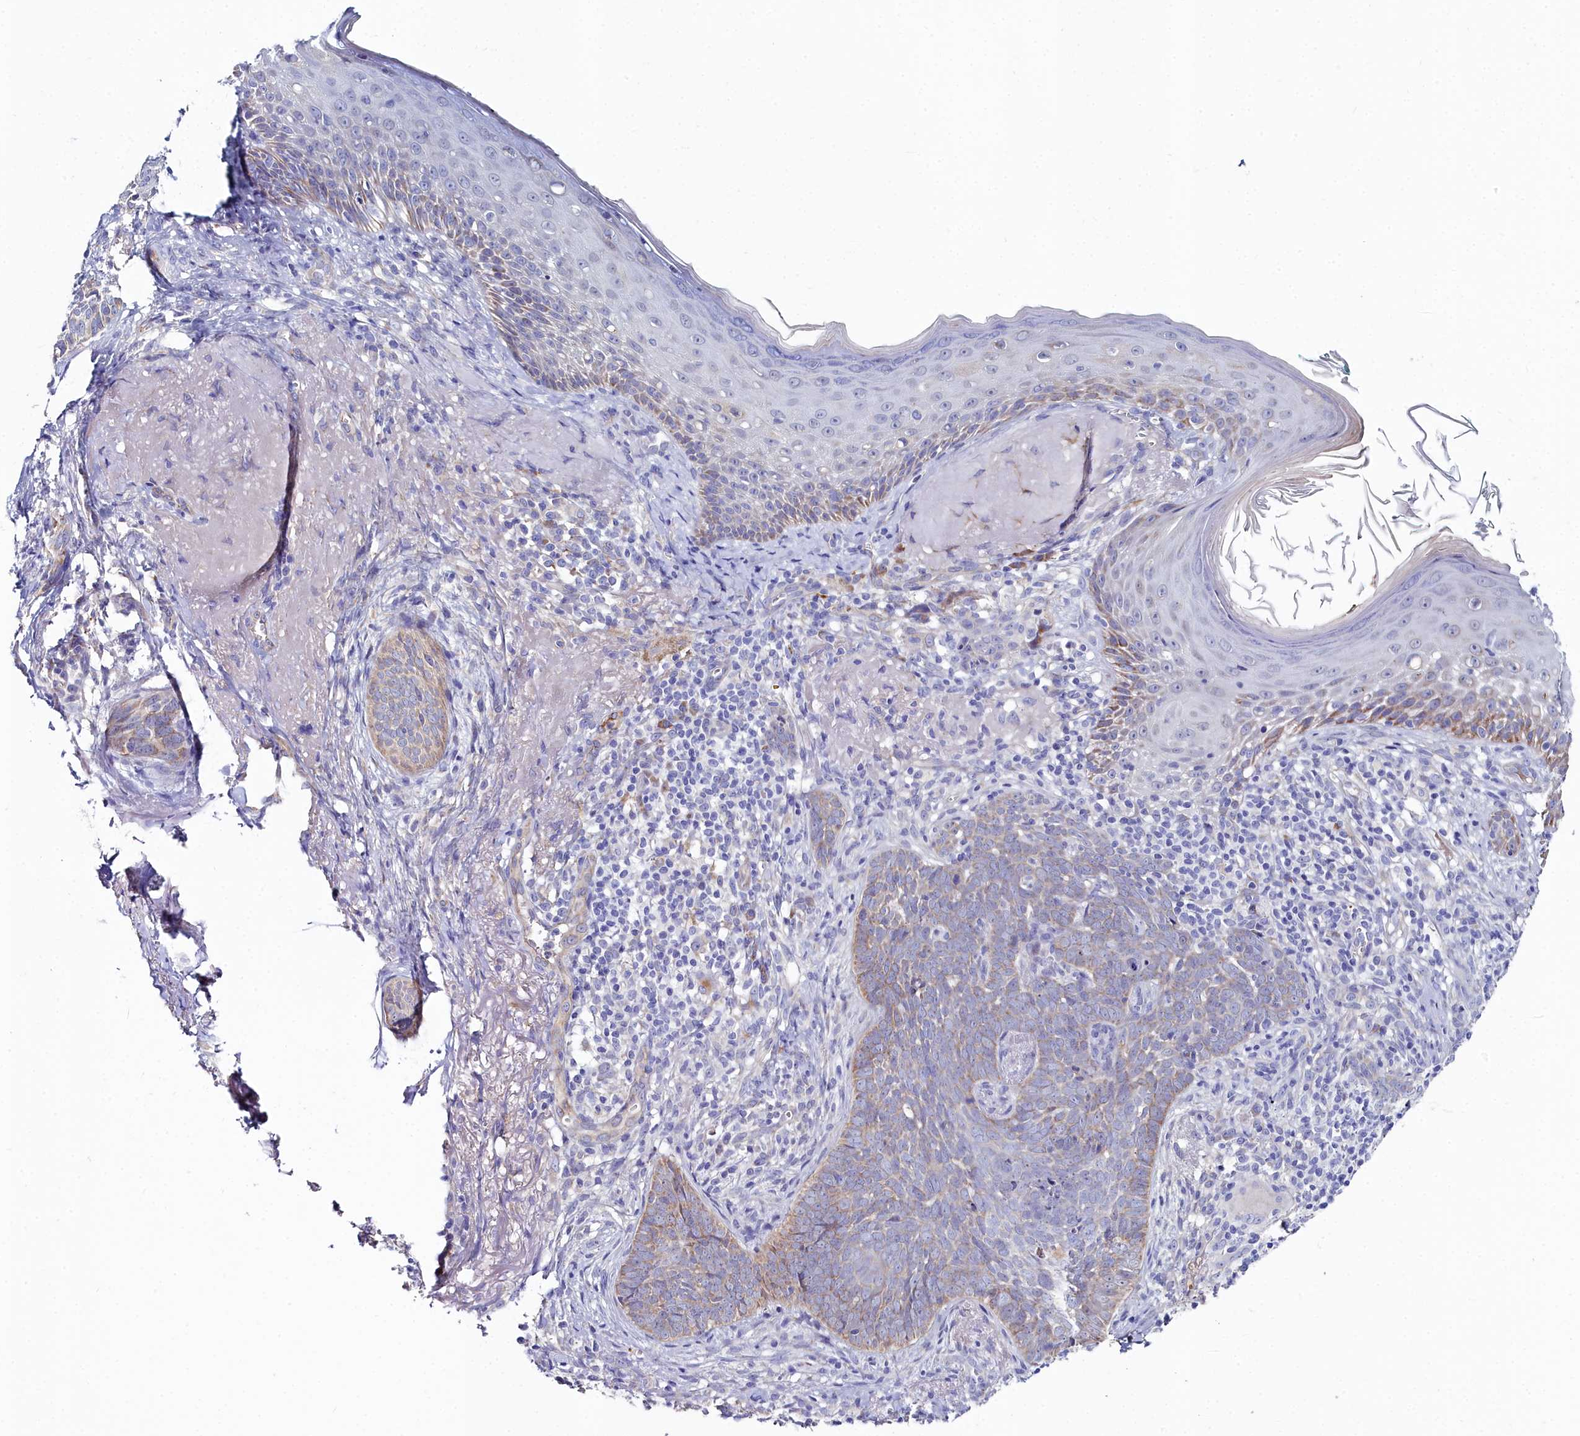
{"staining": {"intensity": "weak", "quantity": "<25%", "location": "cytoplasmic/membranous"}, "tissue": "skin cancer", "cell_type": "Tumor cells", "image_type": "cancer", "snomed": [{"axis": "morphology", "description": "Basal cell carcinoma"}, {"axis": "topography", "description": "Skin"}], "caption": "Immunohistochemistry (IHC) photomicrograph of skin cancer stained for a protein (brown), which shows no staining in tumor cells.", "gene": "SLC49A3", "patient": {"sex": "female", "age": 76}}